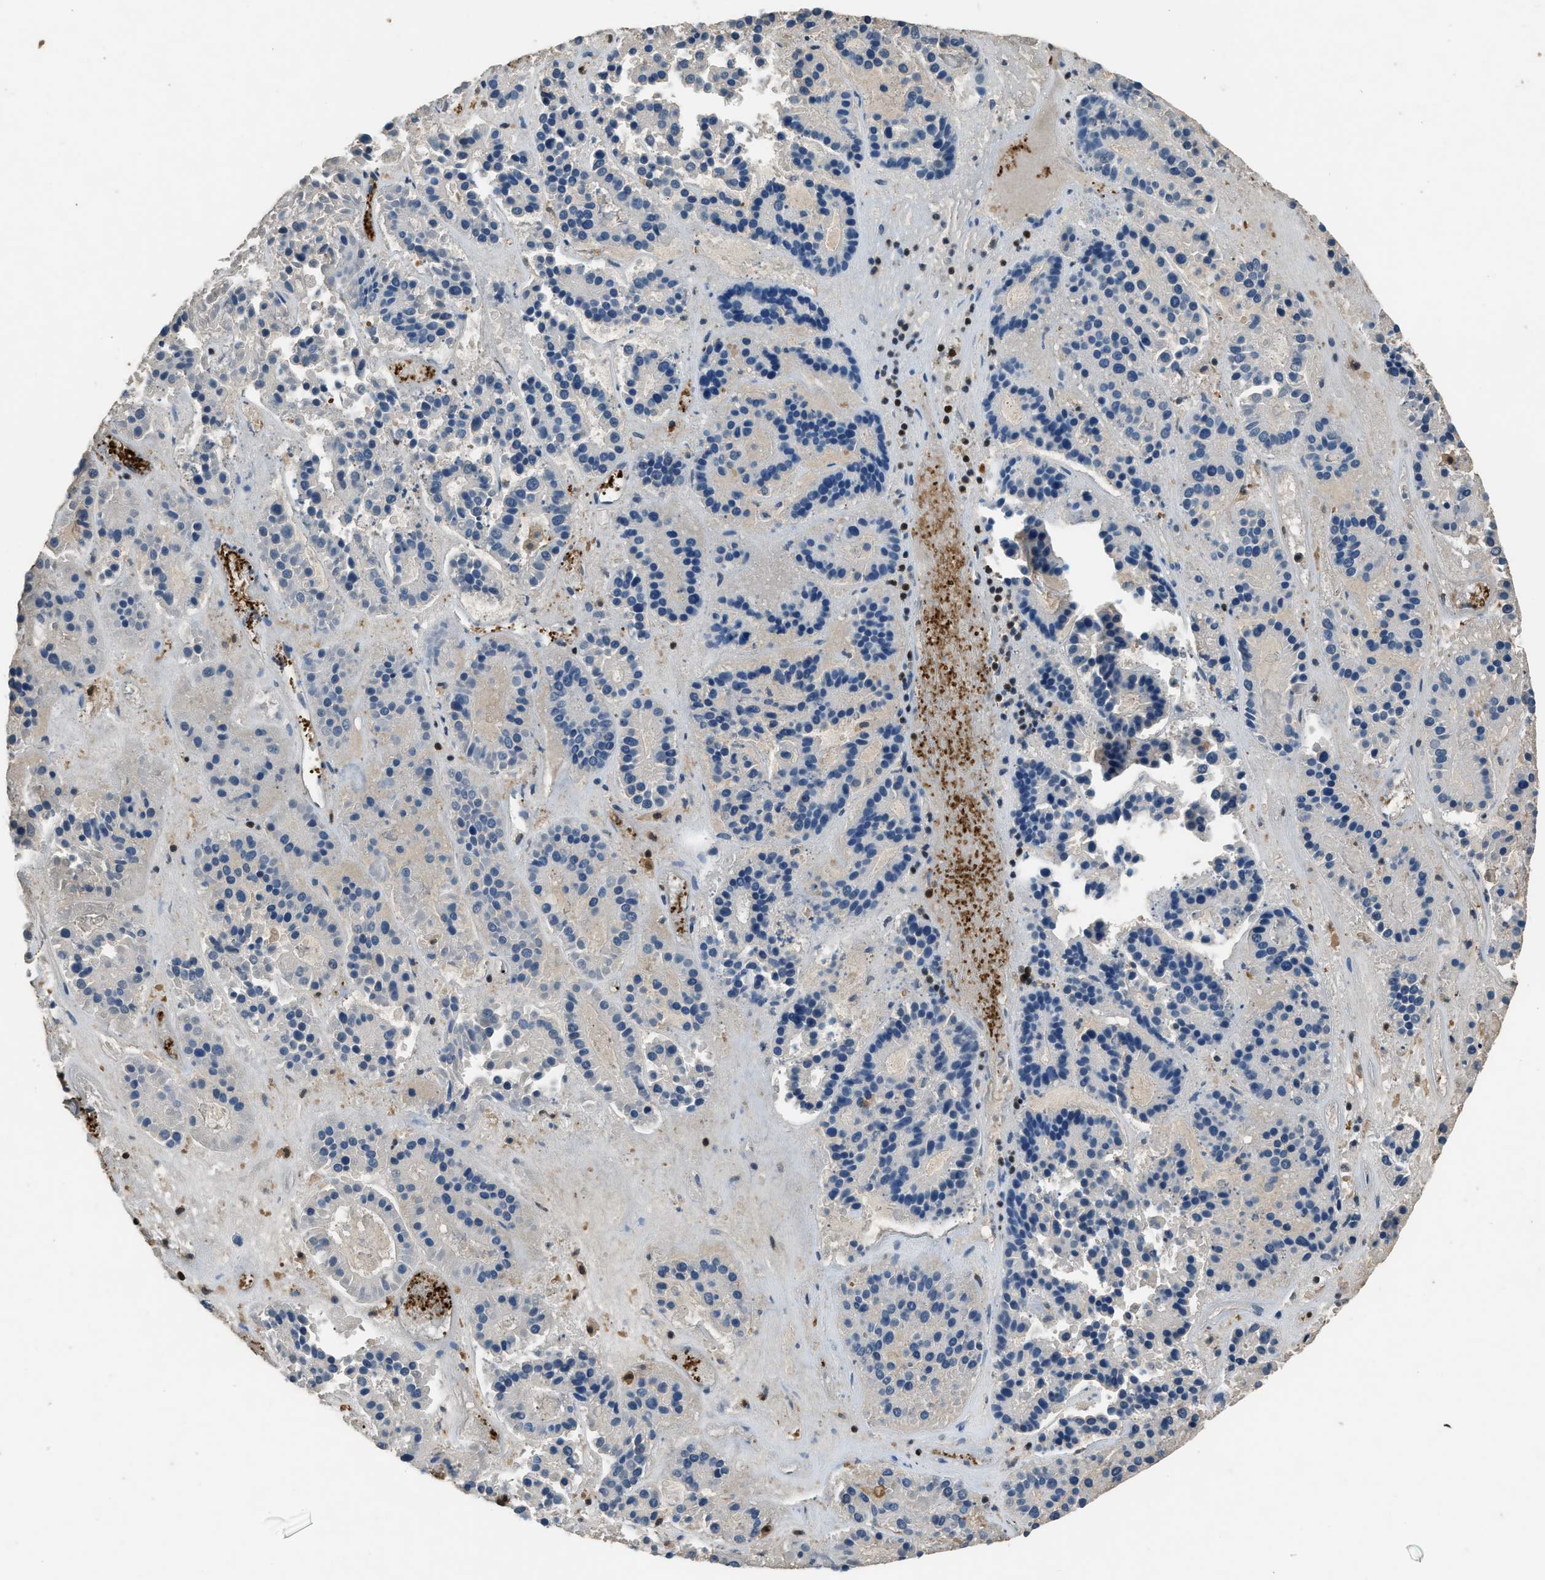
{"staining": {"intensity": "negative", "quantity": "none", "location": "none"}, "tissue": "pancreatic cancer", "cell_type": "Tumor cells", "image_type": "cancer", "snomed": [{"axis": "morphology", "description": "Adenocarcinoma, NOS"}, {"axis": "topography", "description": "Pancreas"}], "caption": "Pancreatic cancer stained for a protein using immunohistochemistry demonstrates no staining tumor cells.", "gene": "ARHGDIB", "patient": {"sex": "male", "age": 50}}